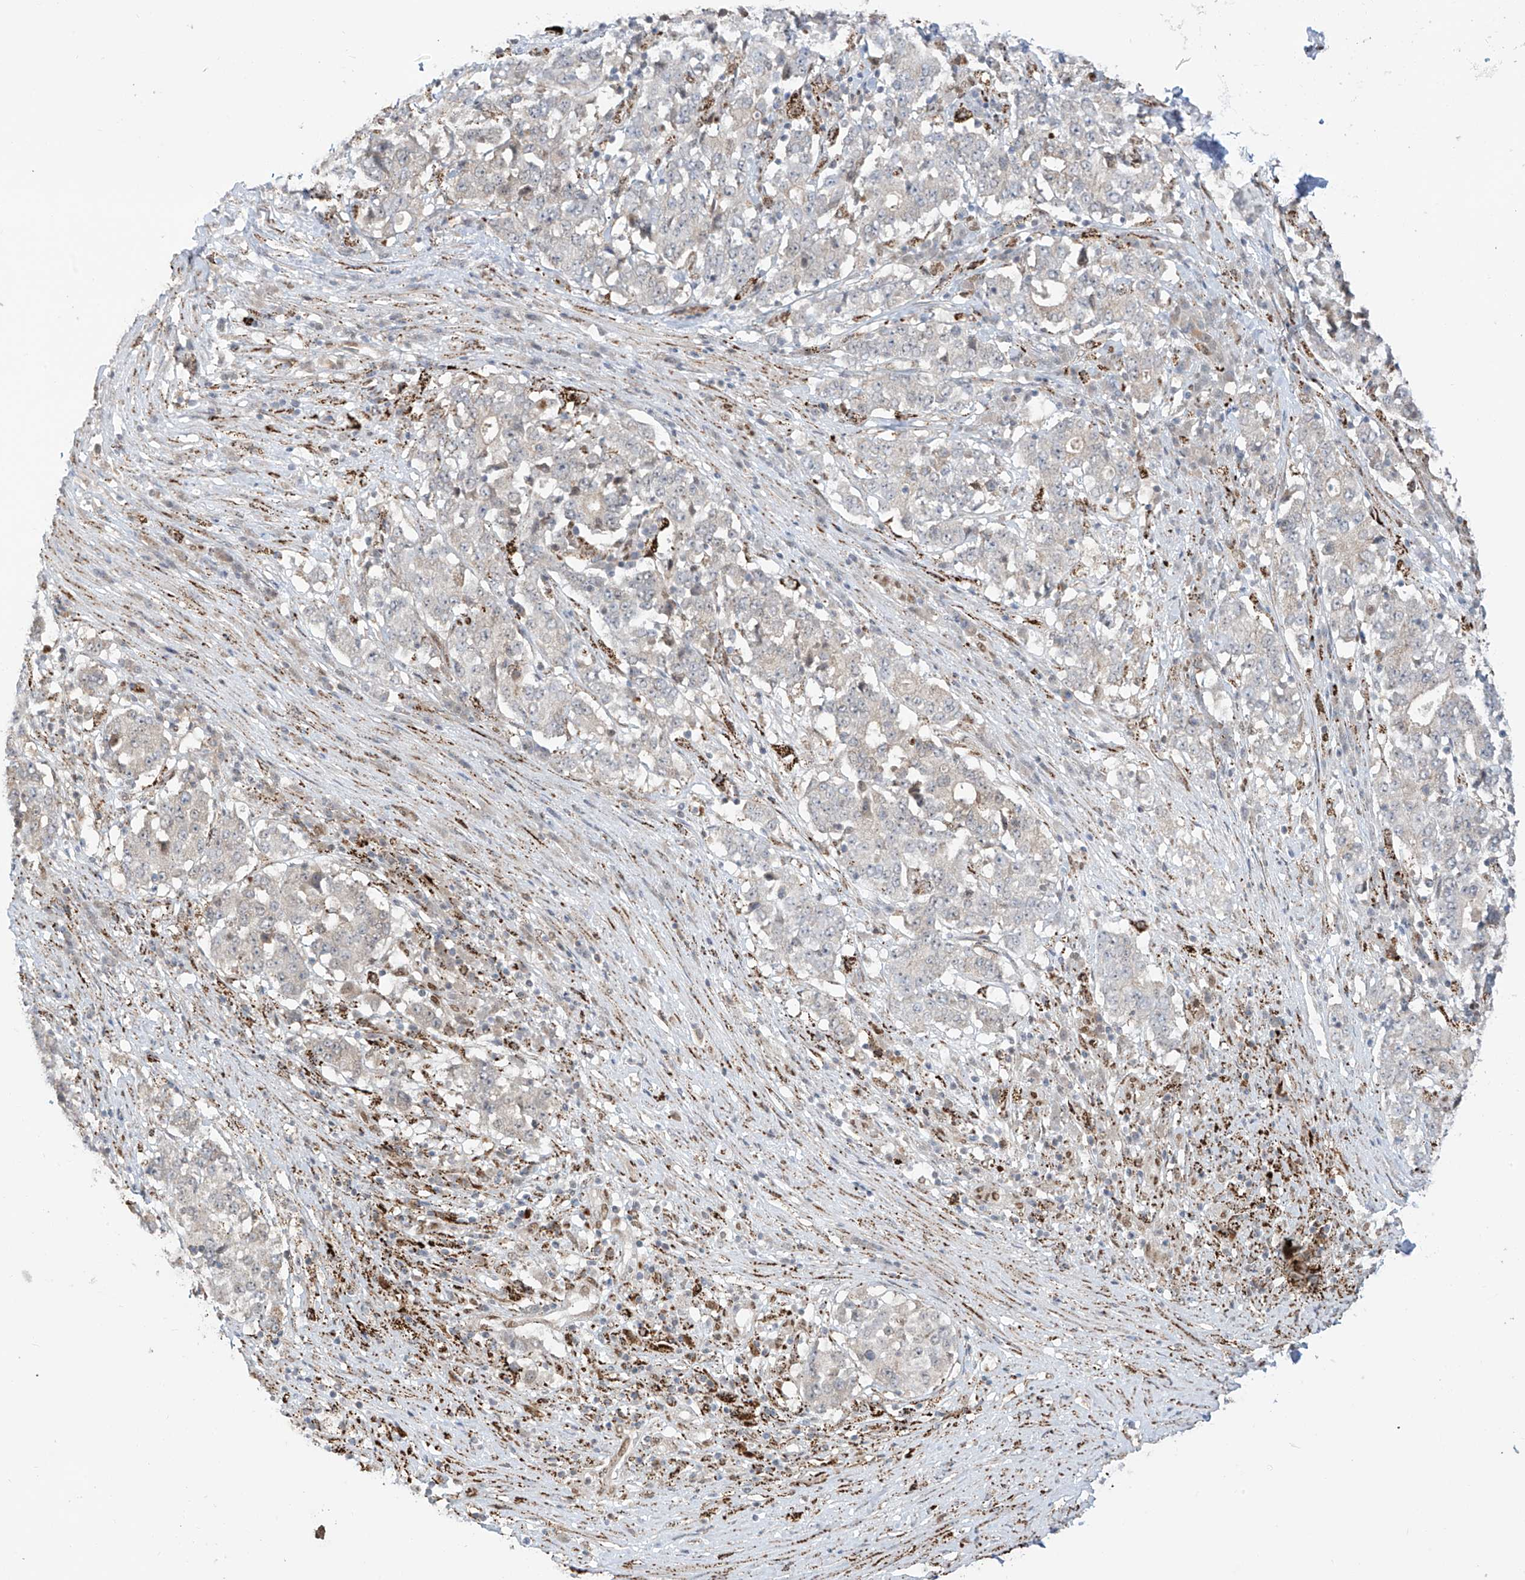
{"staining": {"intensity": "negative", "quantity": "none", "location": "none"}, "tissue": "stomach cancer", "cell_type": "Tumor cells", "image_type": "cancer", "snomed": [{"axis": "morphology", "description": "Adenocarcinoma, NOS"}, {"axis": "topography", "description": "Stomach"}], "caption": "Immunohistochemistry histopathology image of human adenocarcinoma (stomach) stained for a protein (brown), which shows no expression in tumor cells.", "gene": "PM20D2", "patient": {"sex": "male", "age": 59}}